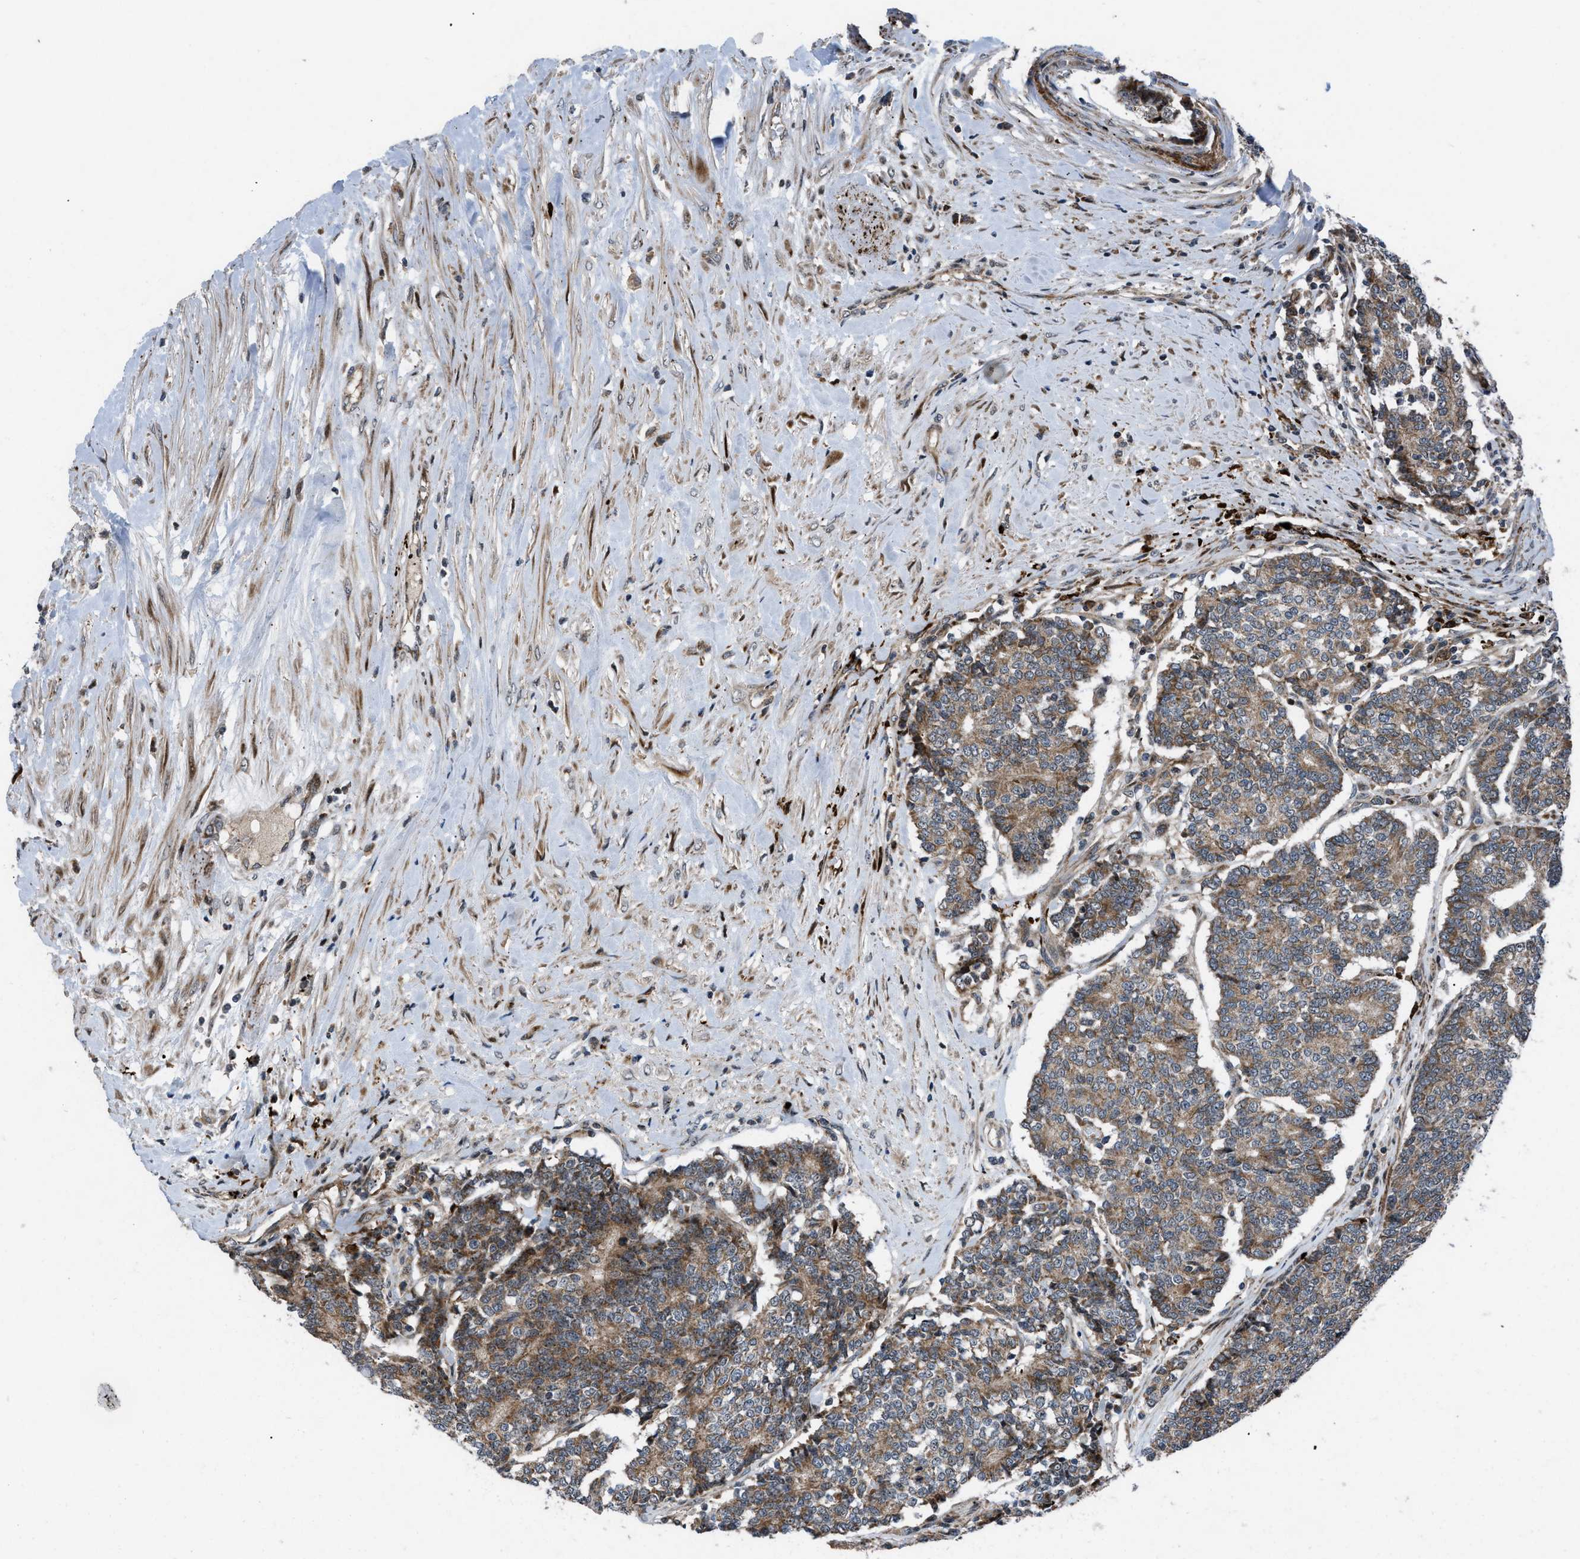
{"staining": {"intensity": "moderate", "quantity": ">75%", "location": "cytoplasmic/membranous"}, "tissue": "prostate cancer", "cell_type": "Tumor cells", "image_type": "cancer", "snomed": [{"axis": "morphology", "description": "Normal tissue, NOS"}, {"axis": "morphology", "description": "Adenocarcinoma, High grade"}, {"axis": "topography", "description": "Prostate"}, {"axis": "topography", "description": "Seminal veicle"}], "caption": "About >75% of tumor cells in adenocarcinoma (high-grade) (prostate) show moderate cytoplasmic/membranous protein staining as visualized by brown immunohistochemical staining.", "gene": "AP3M2", "patient": {"sex": "male", "age": 55}}